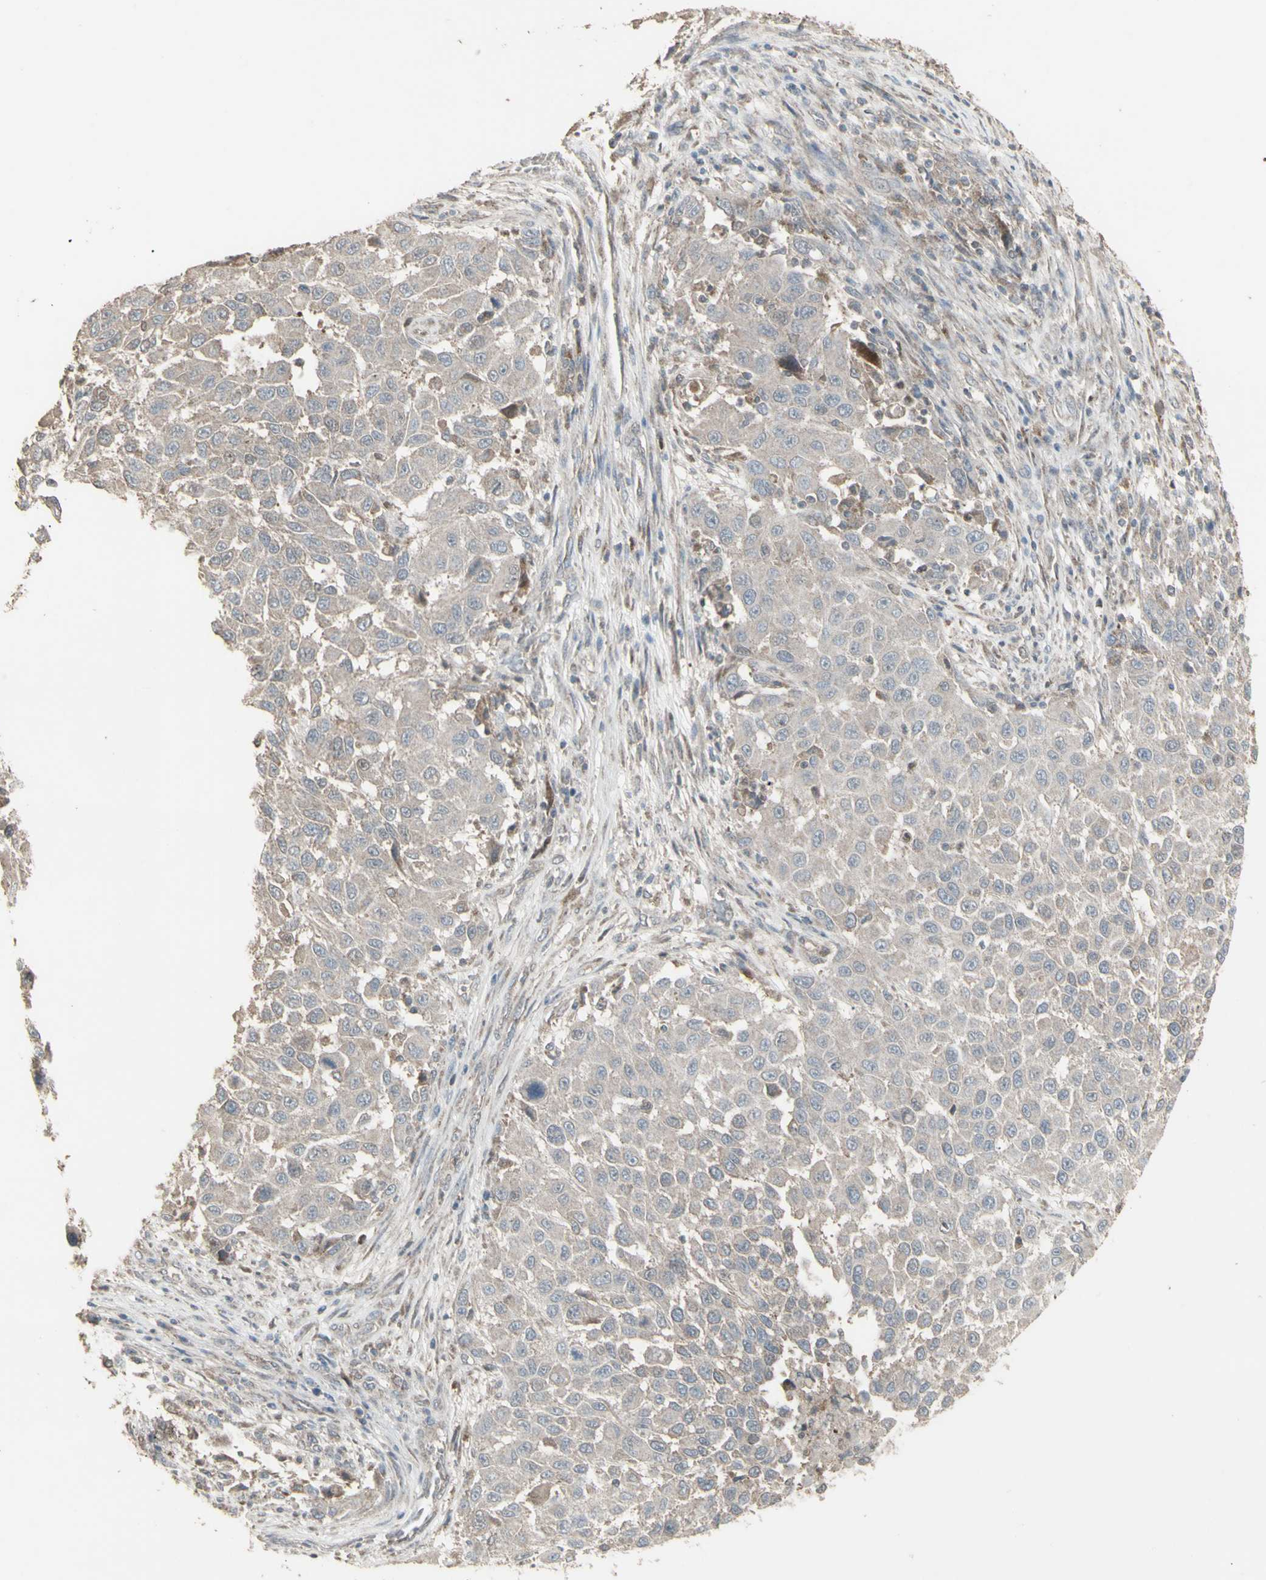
{"staining": {"intensity": "weak", "quantity": ">75%", "location": "cytoplasmic/membranous"}, "tissue": "melanoma", "cell_type": "Tumor cells", "image_type": "cancer", "snomed": [{"axis": "morphology", "description": "Malignant melanoma, Metastatic site"}, {"axis": "topography", "description": "Lymph node"}], "caption": "Protein expression analysis of human melanoma reveals weak cytoplasmic/membranous staining in approximately >75% of tumor cells. The protein of interest is stained brown, and the nuclei are stained in blue (DAB (3,3'-diaminobenzidine) IHC with brightfield microscopy, high magnification).", "gene": "RNASEL", "patient": {"sex": "male", "age": 61}}